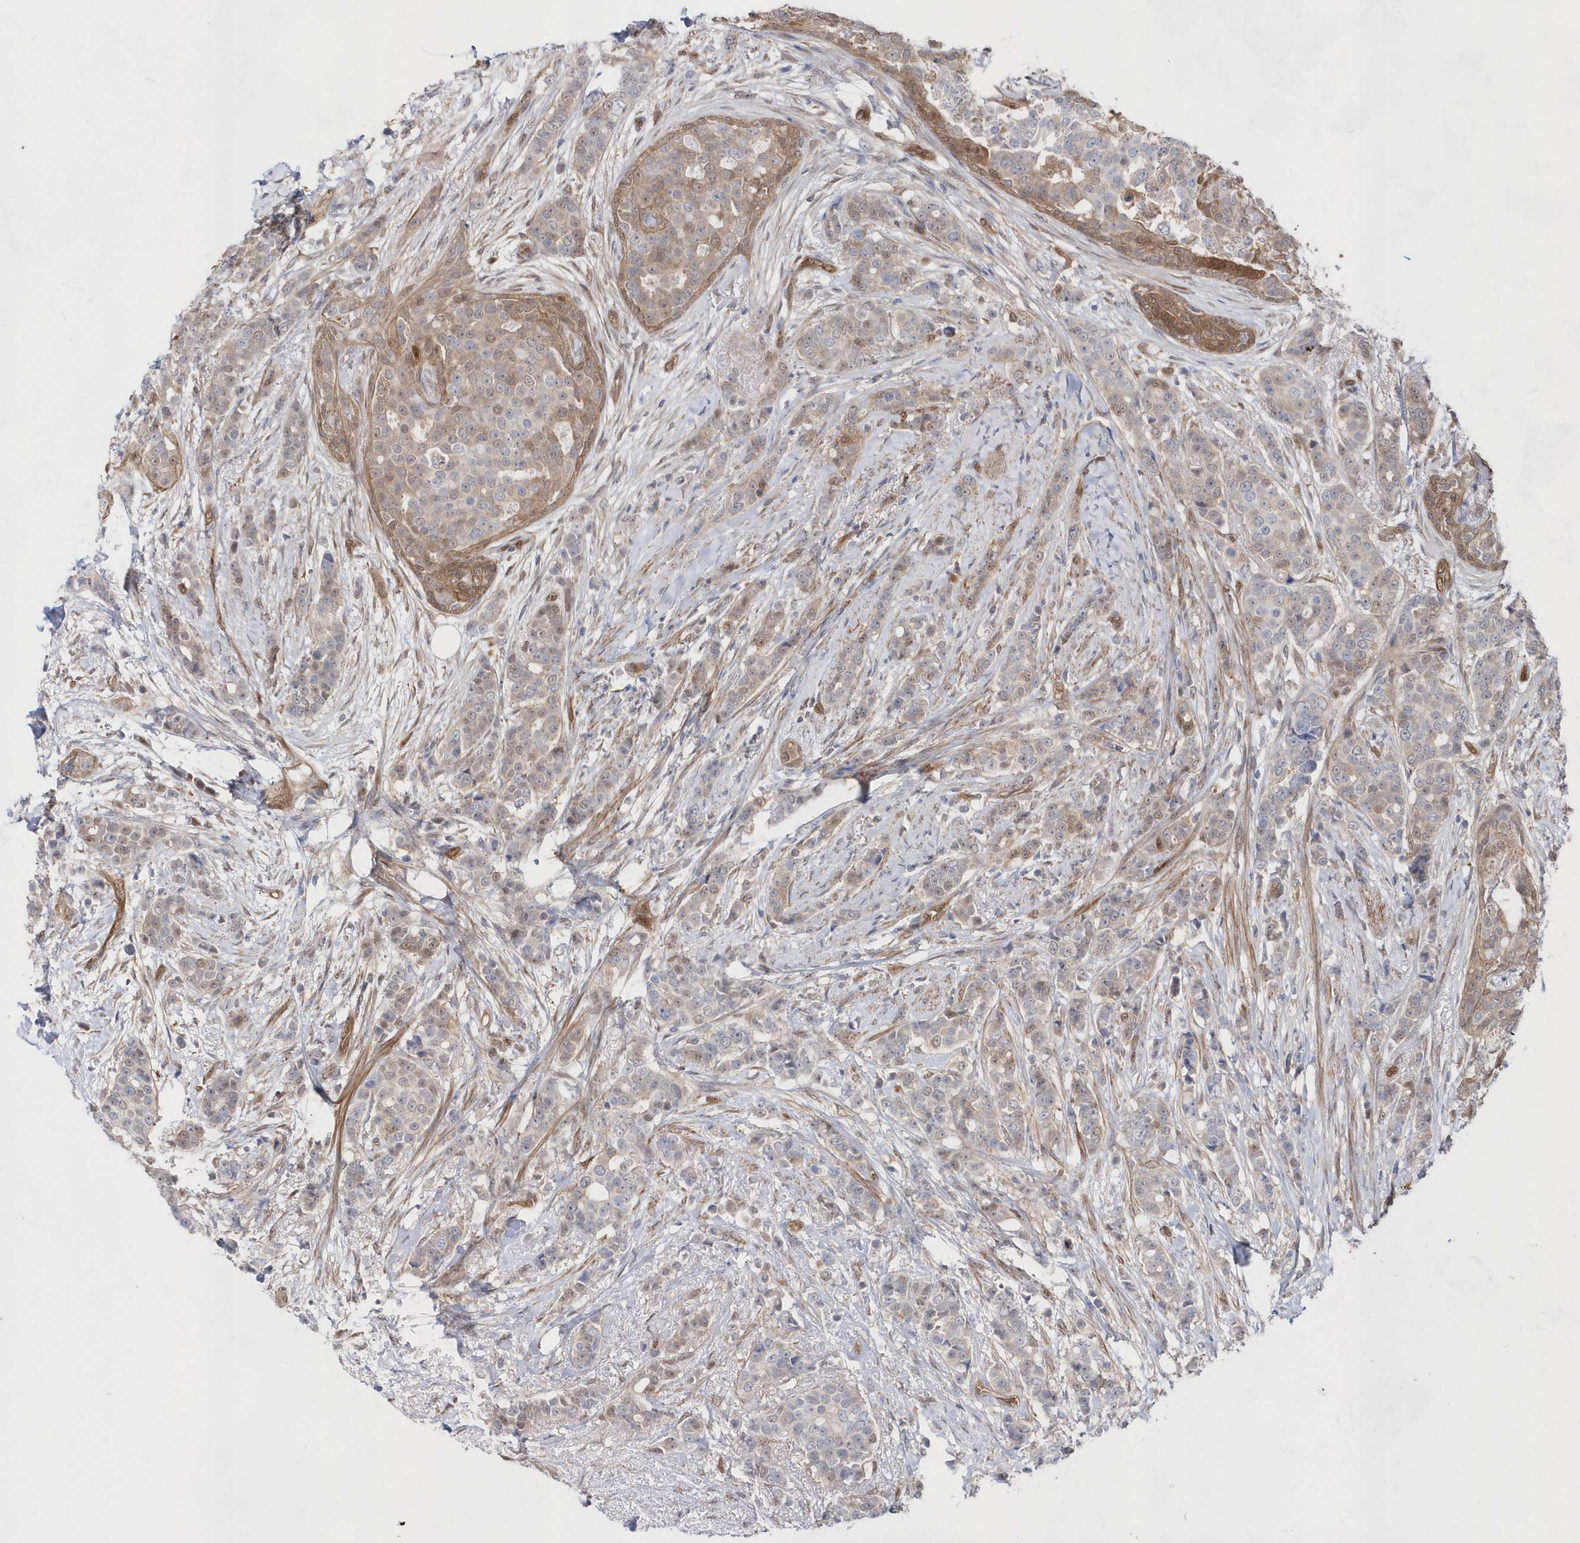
{"staining": {"intensity": "weak", "quantity": "<25%", "location": "cytoplasmic/membranous,nuclear"}, "tissue": "breast cancer", "cell_type": "Tumor cells", "image_type": "cancer", "snomed": [{"axis": "morphology", "description": "Lobular carcinoma"}, {"axis": "topography", "description": "Breast"}], "caption": "Tumor cells are negative for brown protein staining in breast lobular carcinoma.", "gene": "BDH2", "patient": {"sex": "female", "age": 51}}